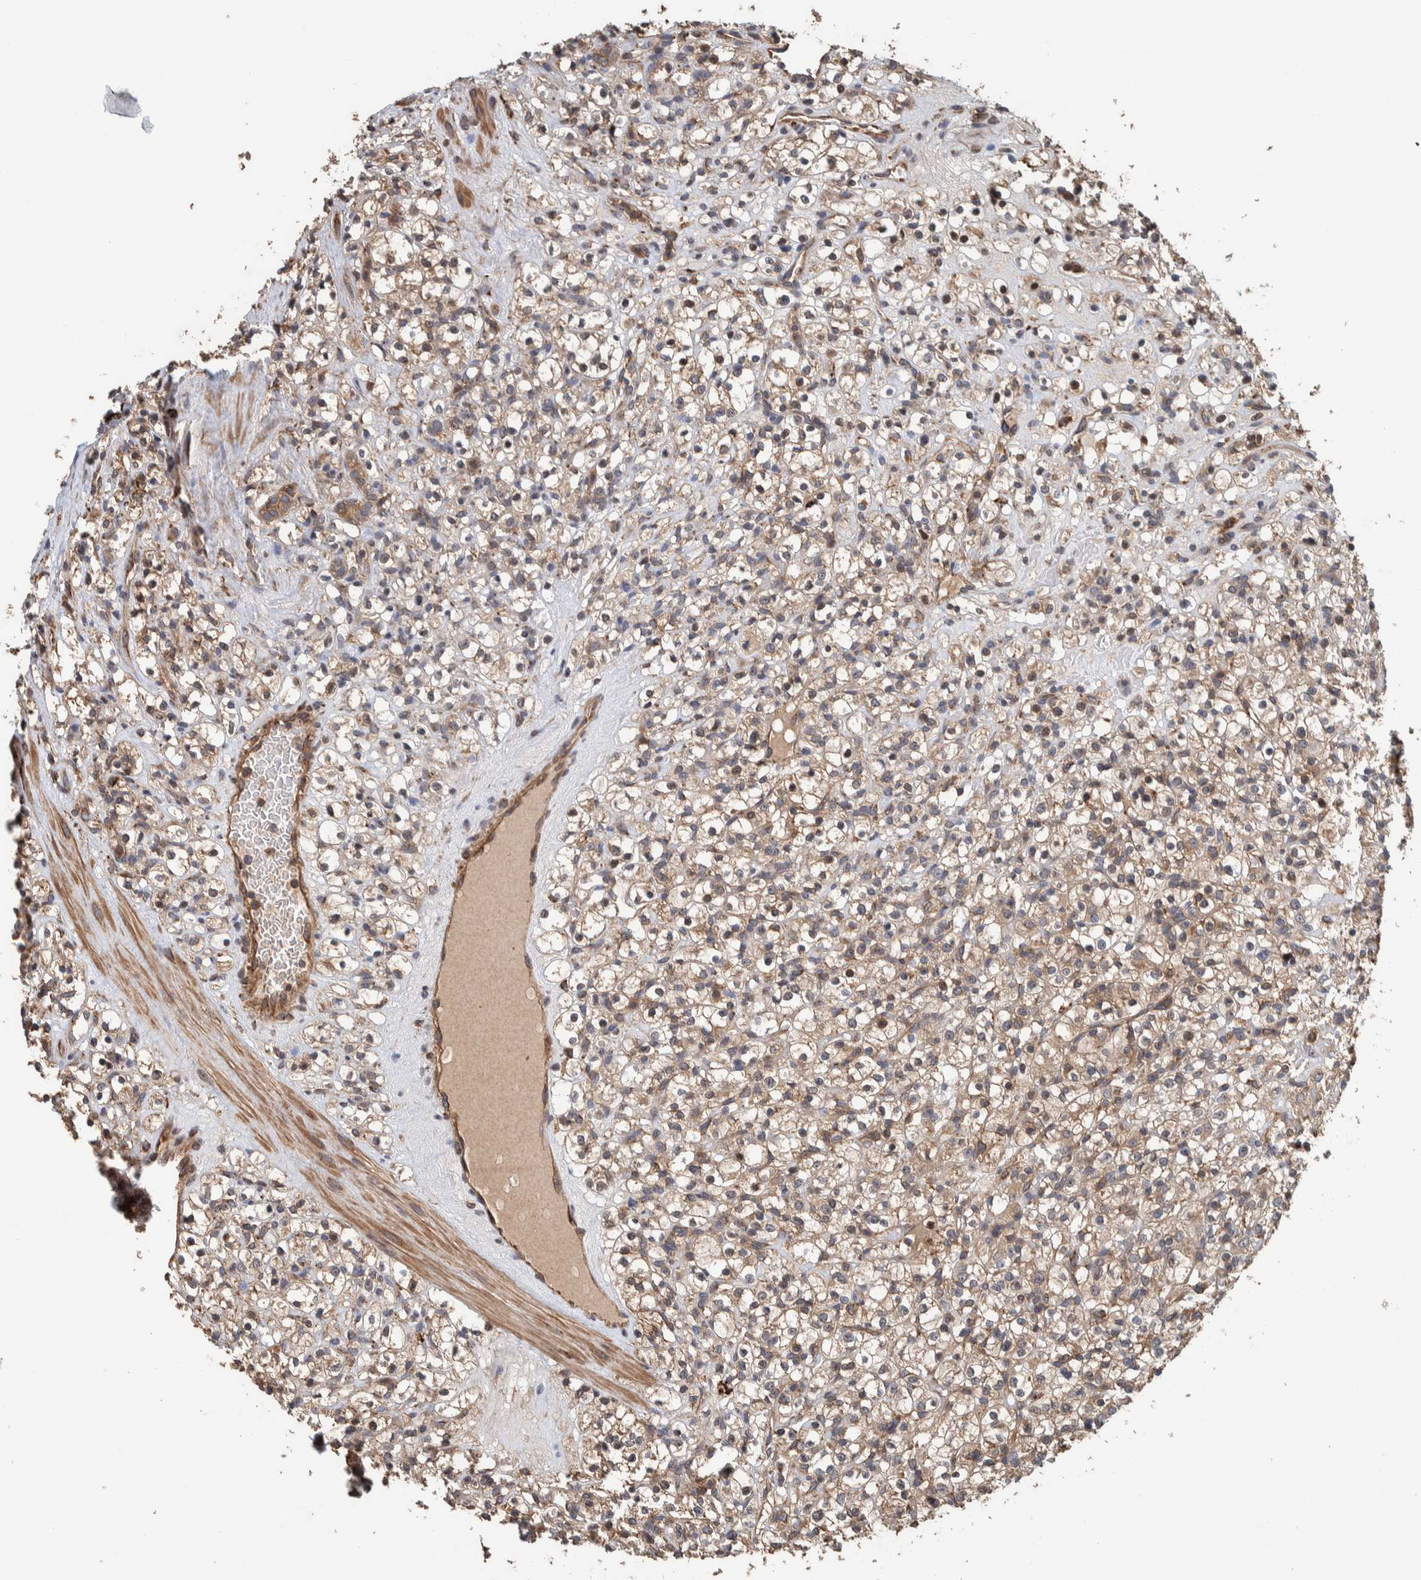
{"staining": {"intensity": "weak", "quantity": ">75%", "location": "cytoplasmic/membranous"}, "tissue": "renal cancer", "cell_type": "Tumor cells", "image_type": "cancer", "snomed": [{"axis": "morphology", "description": "Normal tissue, NOS"}, {"axis": "morphology", "description": "Adenocarcinoma, NOS"}, {"axis": "topography", "description": "Kidney"}], "caption": "Immunohistochemistry photomicrograph of neoplastic tissue: human renal adenocarcinoma stained using IHC shows low levels of weak protein expression localized specifically in the cytoplasmic/membranous of tumor cells, appearing as a cytoplasmic/membranous brown color.", "gene": "PLA2G3", "patient": {"sex": "female", "age": 72}}